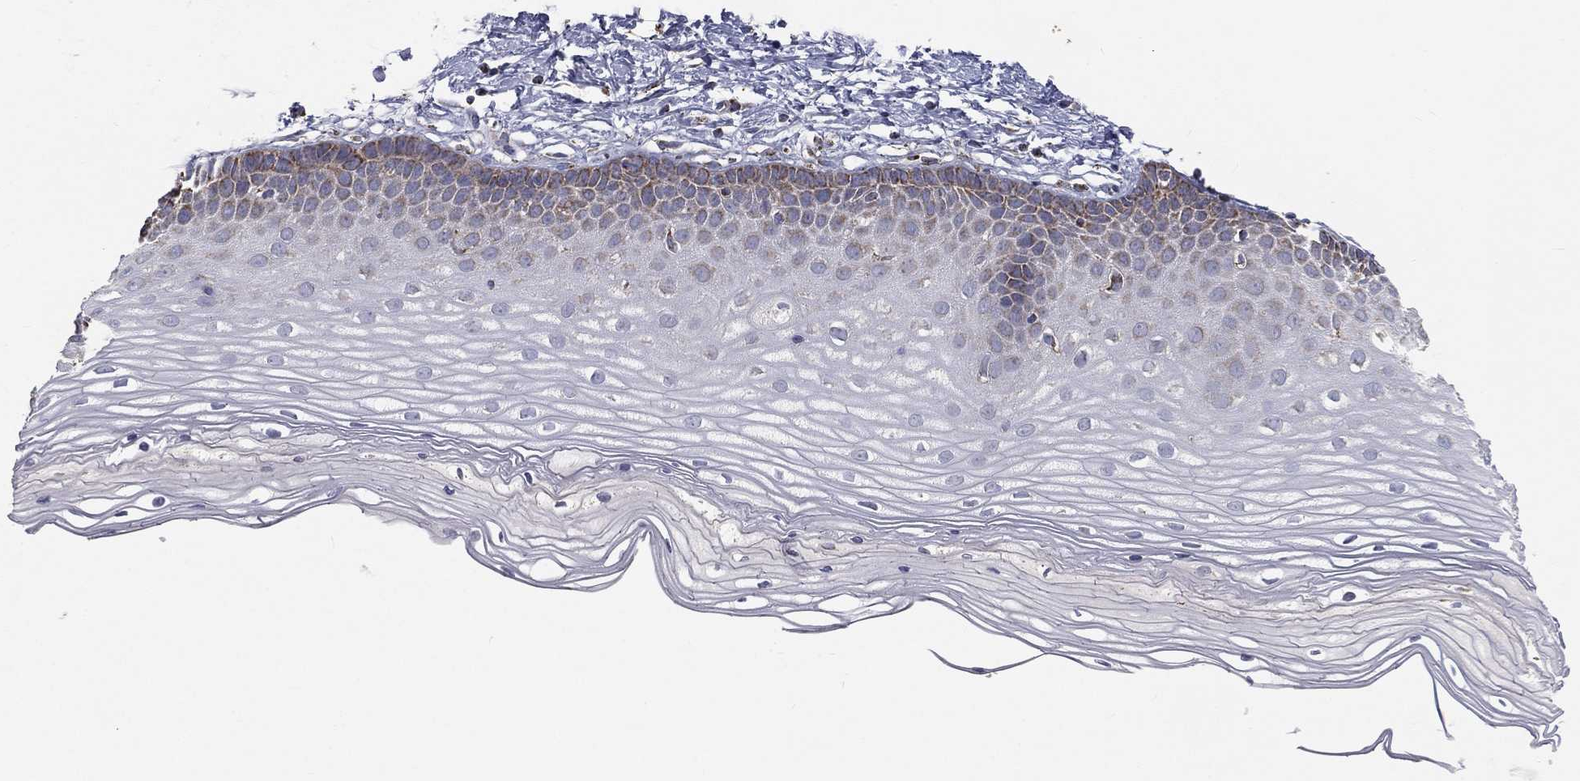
{"staining": {"intensity": "moderate", "quantity": "25%-75%", "location": "cytoplasmic/membranous"}, "tissue": "cervix", "cell_type": "Glandular cells", "image_type": "normal", "snomed": [{"axis": "morphology", "description": "Normal tissue, NOS"}, {"axis": "topography", "description": "Cervix"}], "caption": "High-magnification brightfield microscopy of unremarkable cervix stained with DAB (brown) and counterstained with hematoxylin (blue). glandular cells exhibit moderate cytoplasmic/membranous positivity is seen in approximately25%-75% of cells. The staining is performed using DAB brown chromogen to label protein expression. The nuclei are counter-stained blue using hematoxylin.", "gene": "HADH", "patient": {"sex": "female", "age": 37}}